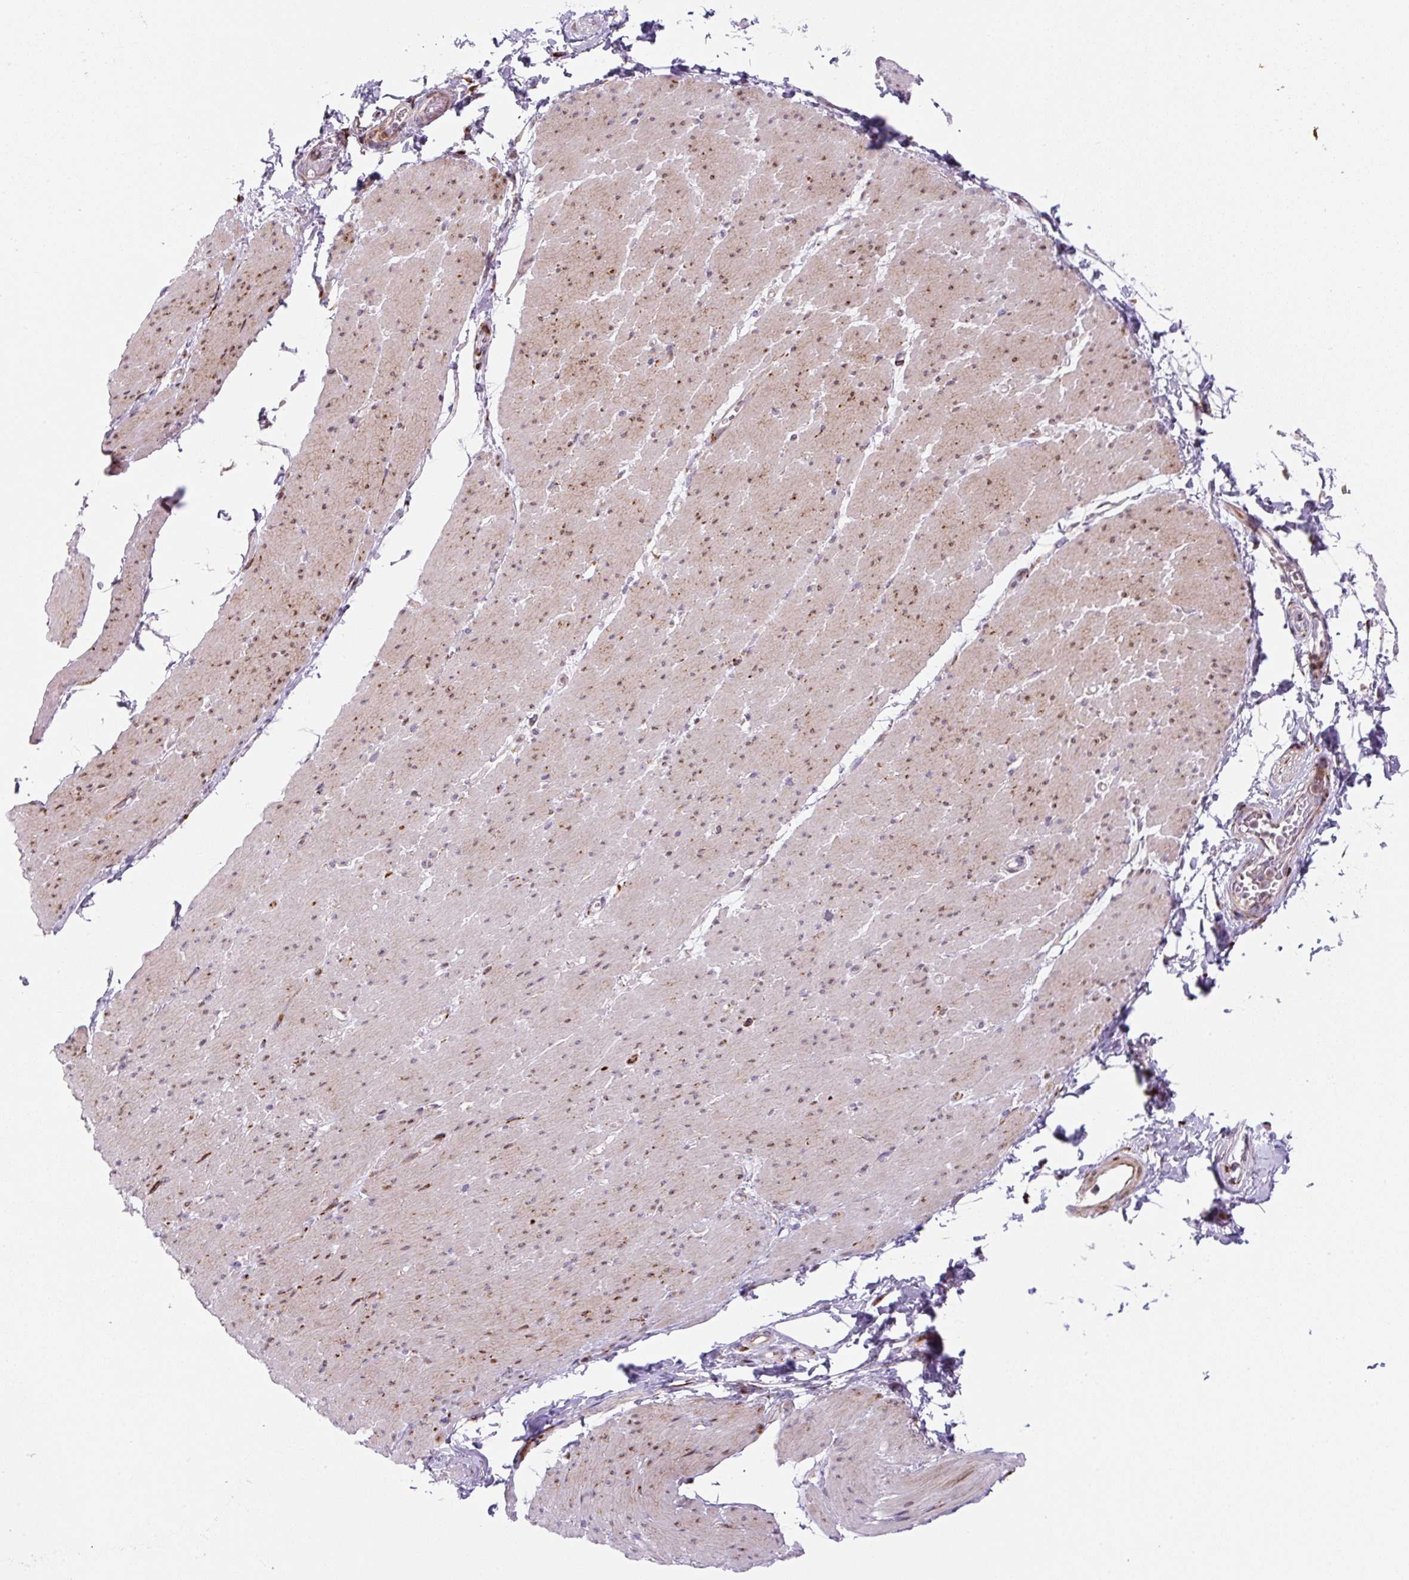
{"staining": {"intensity": "moderate", "quantity": "25%-75%", "location": "cytoplasmic/membranous"}, "tissue": "smooth muscle", "cell_type": "Smooth muscle cells", "image_type": "normal", "snomed": [{"axis": "morphology", "description": "Normal tissue, NOS"}, {"axis": "topography", "description": "Smooth muscle"}, {"axis": "topography", "description": "Rectum"}], "caption": "A brown stain labels moderate cytoplasmic/membranous staining of a protein in smooth muscle cells of normal human smooth muscle.", "gene": "DISP3", "patient": {"sex": "male", "age": 53}}